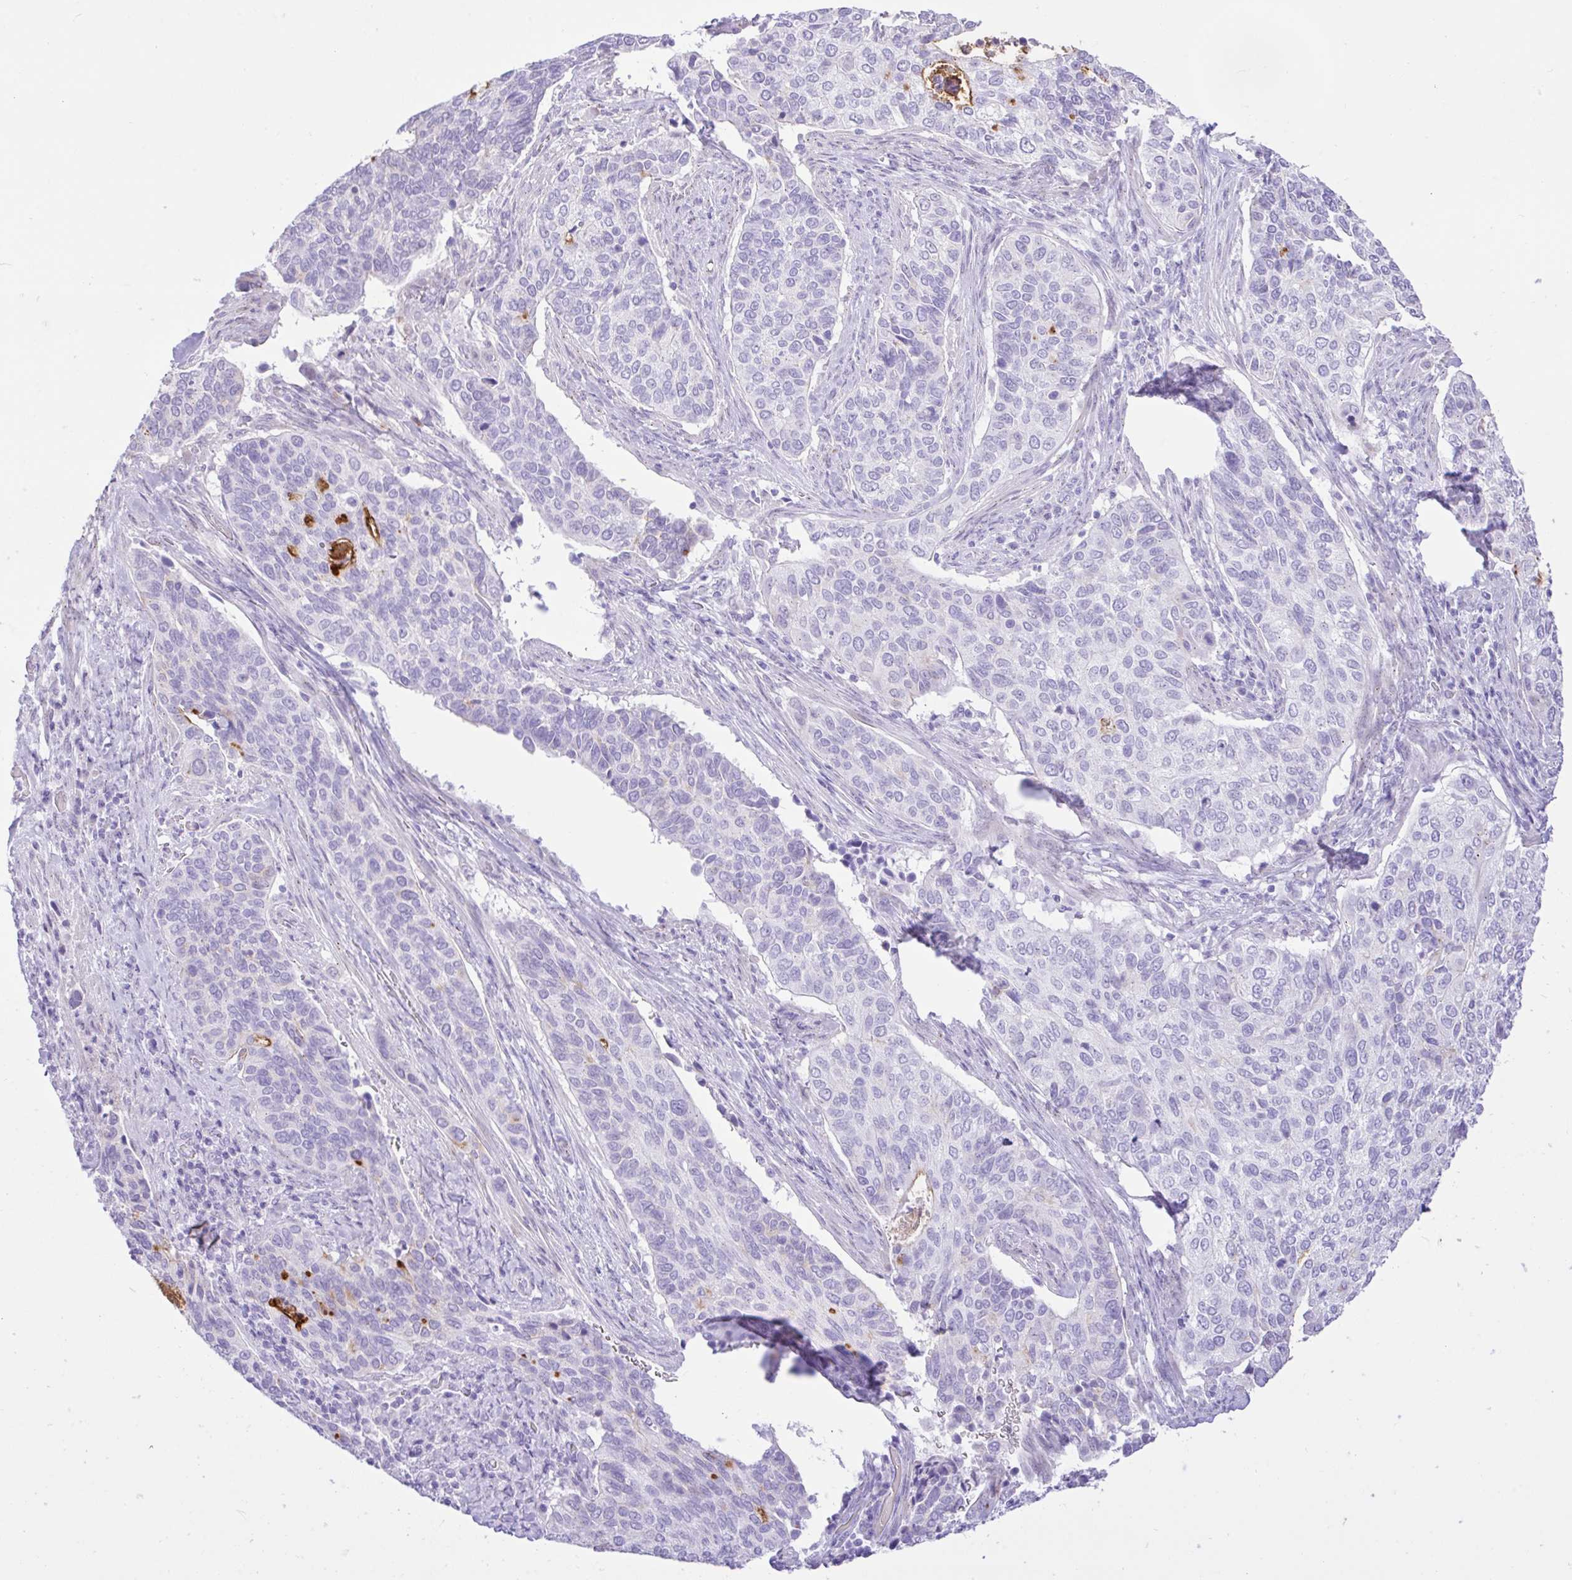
{"staining": {"intensity": "negative", "quantity": "none", "location": "none"}, "tissue": "cervical cancer", "cell_type": "Tumor cells", "image_type": "cancer", "snomed": [{"axis": "morphology", "description": "Squamous cell carcinoma, NOS"}, {"axis": "topography", "description": "Cervix"}], "caption": "Image shows no protein staining in tumor cells of squamous cell carcinoma (cervical) tissue.", "gene": "REEP1", "patient": {"sex": "female", "age": 38}}